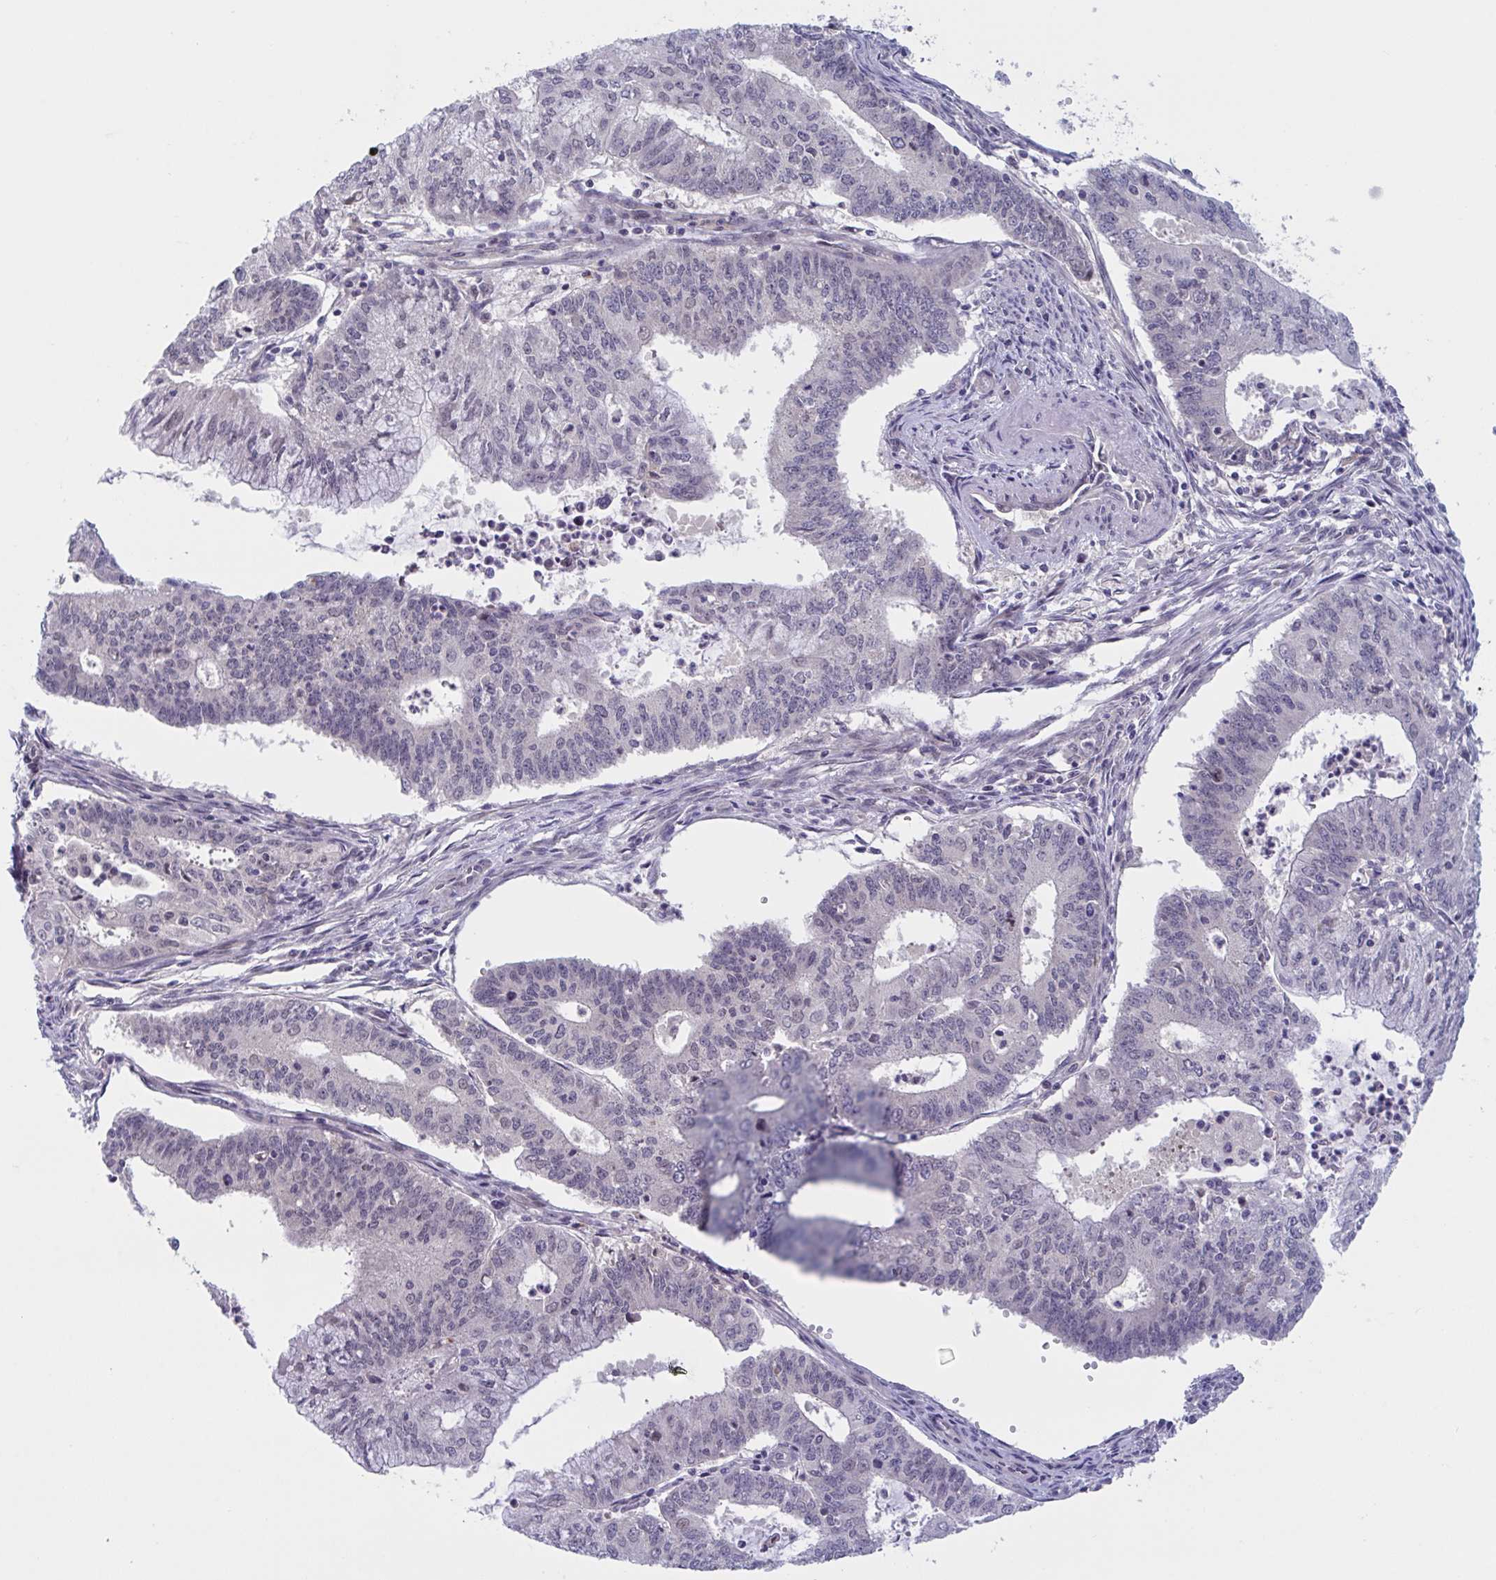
{"staining": {"intensity": "negative", "quantity": "none", "location": "none"}, "tissue": "endometrial cancer", "cell_type": "Tumor cells", "image_type": "cancer", "snomed": [{"axis": "morphology", "description": "Adenocarcinoma, NOS"}, {"axis": "topography", "description": "Endometrium"}], "caption": "An IHC histopathology image of endometrial cancer is shown. There is no staining in tumor cells of endometrial cancer.", "gene": "RIOK1", "patient": {"sex": "female", "age": 61}}